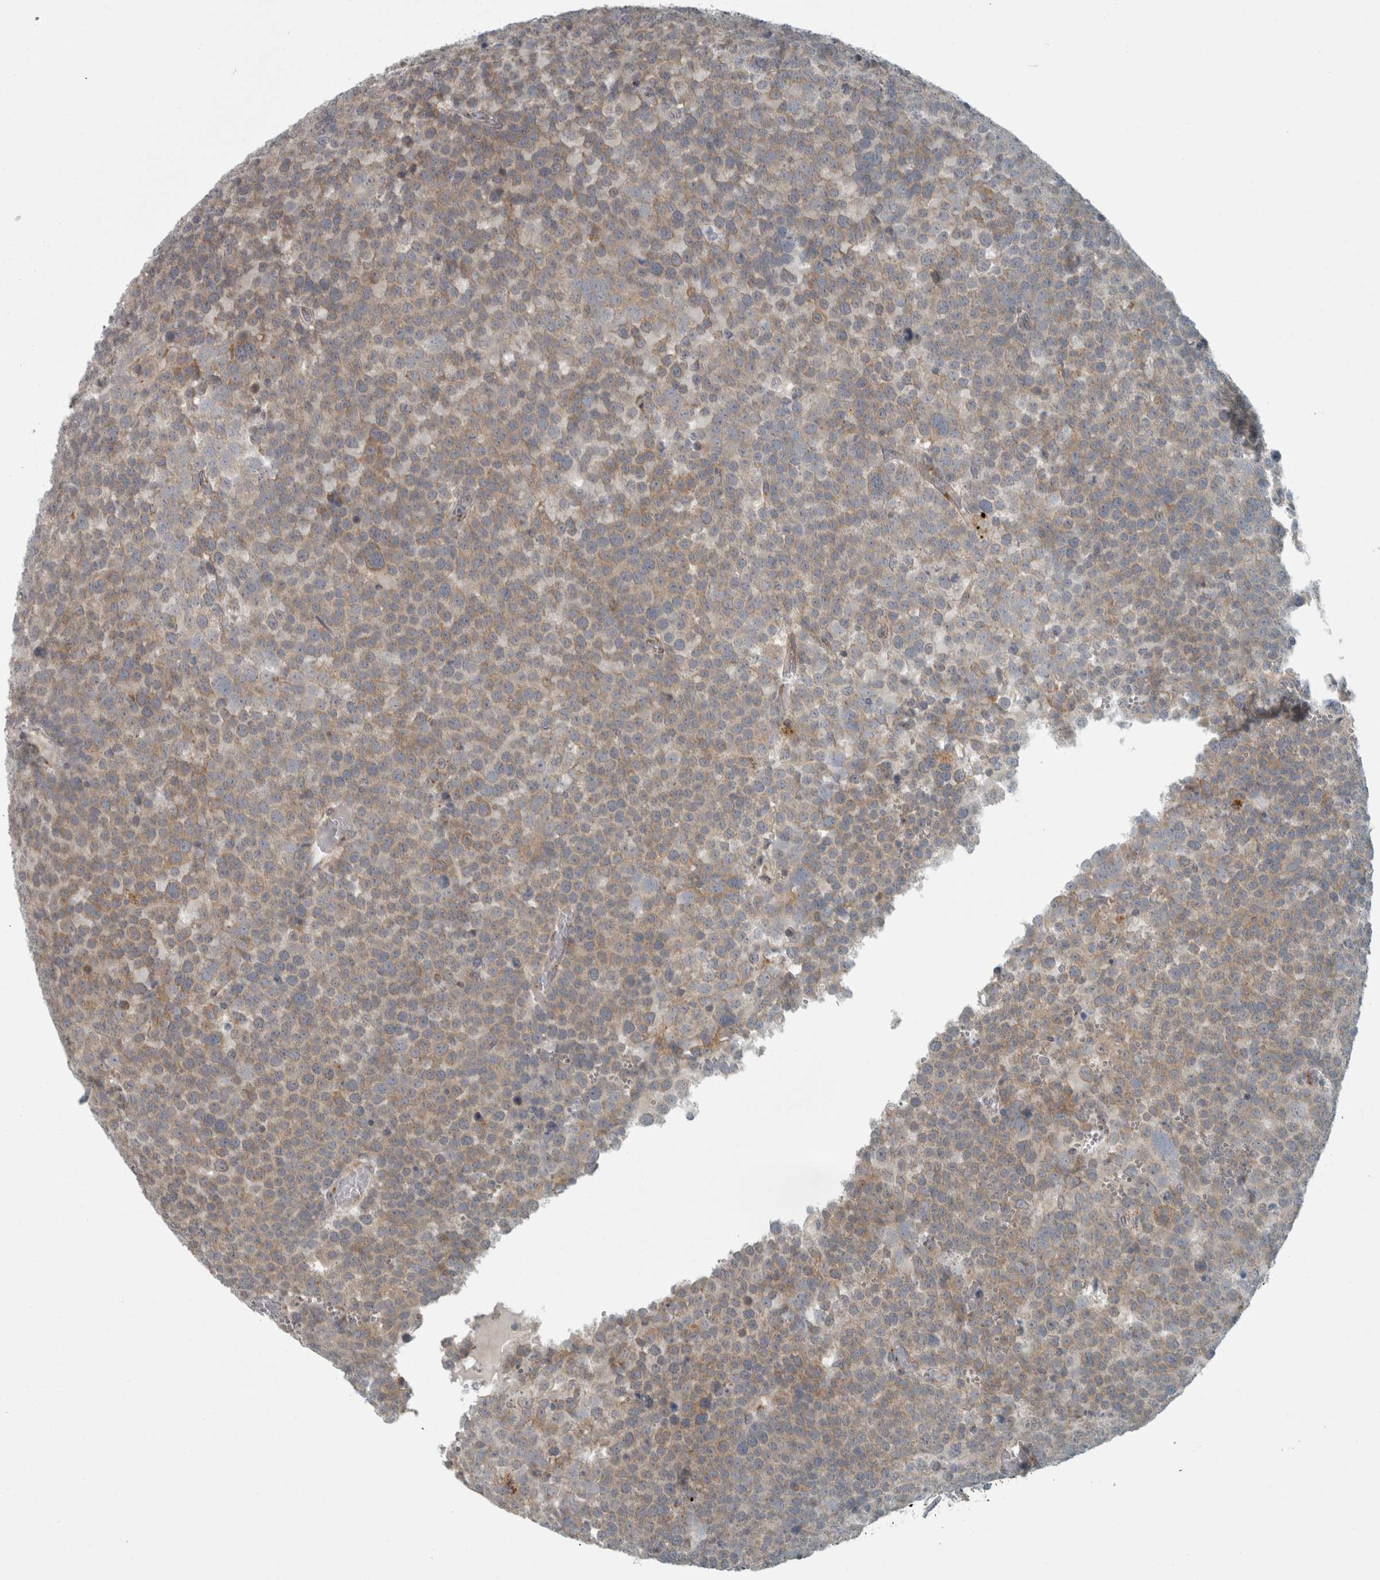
{"staining": {"intensity": "moderate", "quantity": "25%-75%", "location": "cytoplasmic/membranous"}, "tissue": "testis cancer", "cell_type": "Tumor cells", "image_type": "cancer", "snomed": [{"axis": "morphology", "description": "Seminoma, NOS"}, {"axis": "topography", "description": "Testis"}], "caption": "Immunohistochemistry histopathology image of neoplastic tissue: human testis cancer (seminoma) stained using IHC exhibits medium levels of moderate protein expression localized specifically in the cytoplasmic/membranous of tumor cells, appearing as a cytoplasmic/membranous brown color.", "gene": "KIF1C", "patient": {"sex": "male", "age": 71}}